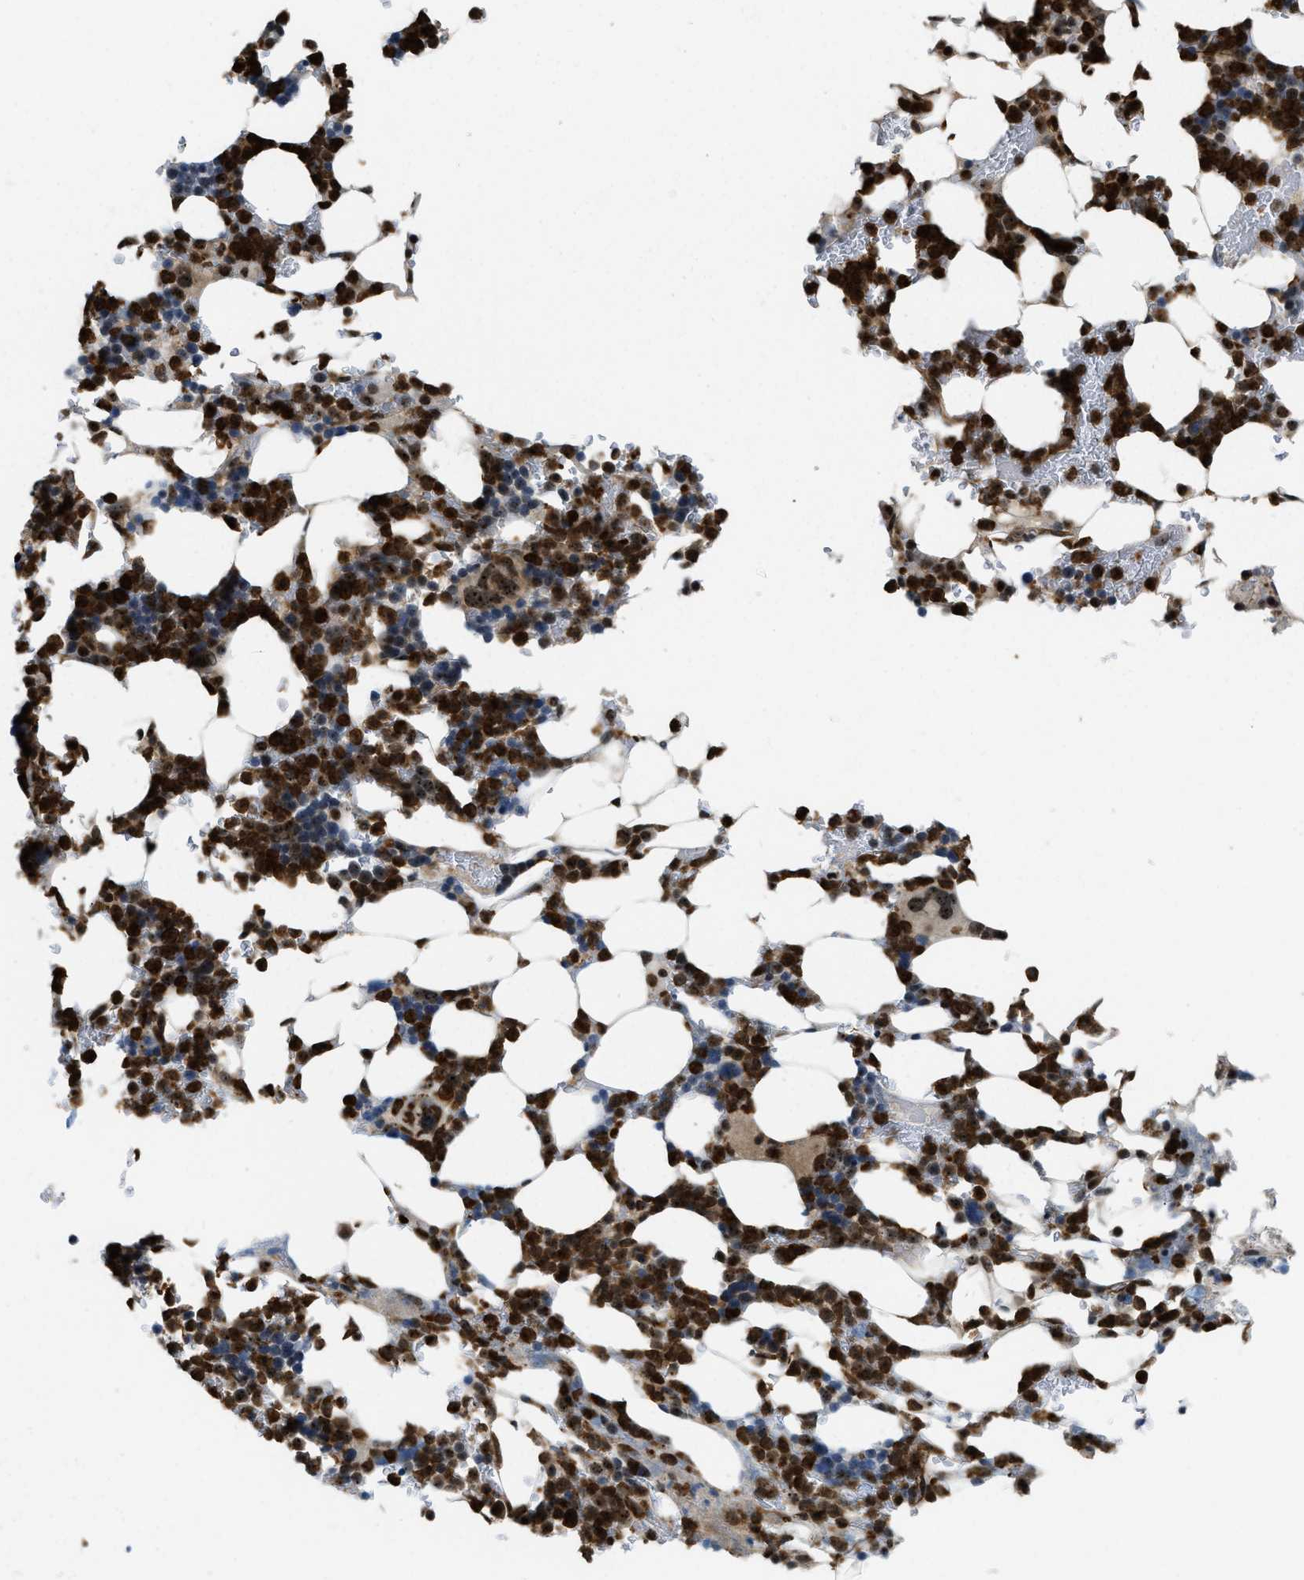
{"staining": {"intensity": "strong", "quantity": ">75%", "location": "nuclear"}, "tissue": "bone marrow", "cell_type": "Hematopoietic cells", "image_type": "normal", "snomed": [{"axis": "morphology", "description": "Normal tissue, NOS"}, {"axis": "topography", "description": "Bone marrow"}], "caption": "Bone marrow stained with a protein marker shows strong staining in hematopoietic cells.", "gene": "E2F1", "patient": {"sex": "female", "age": 81}}